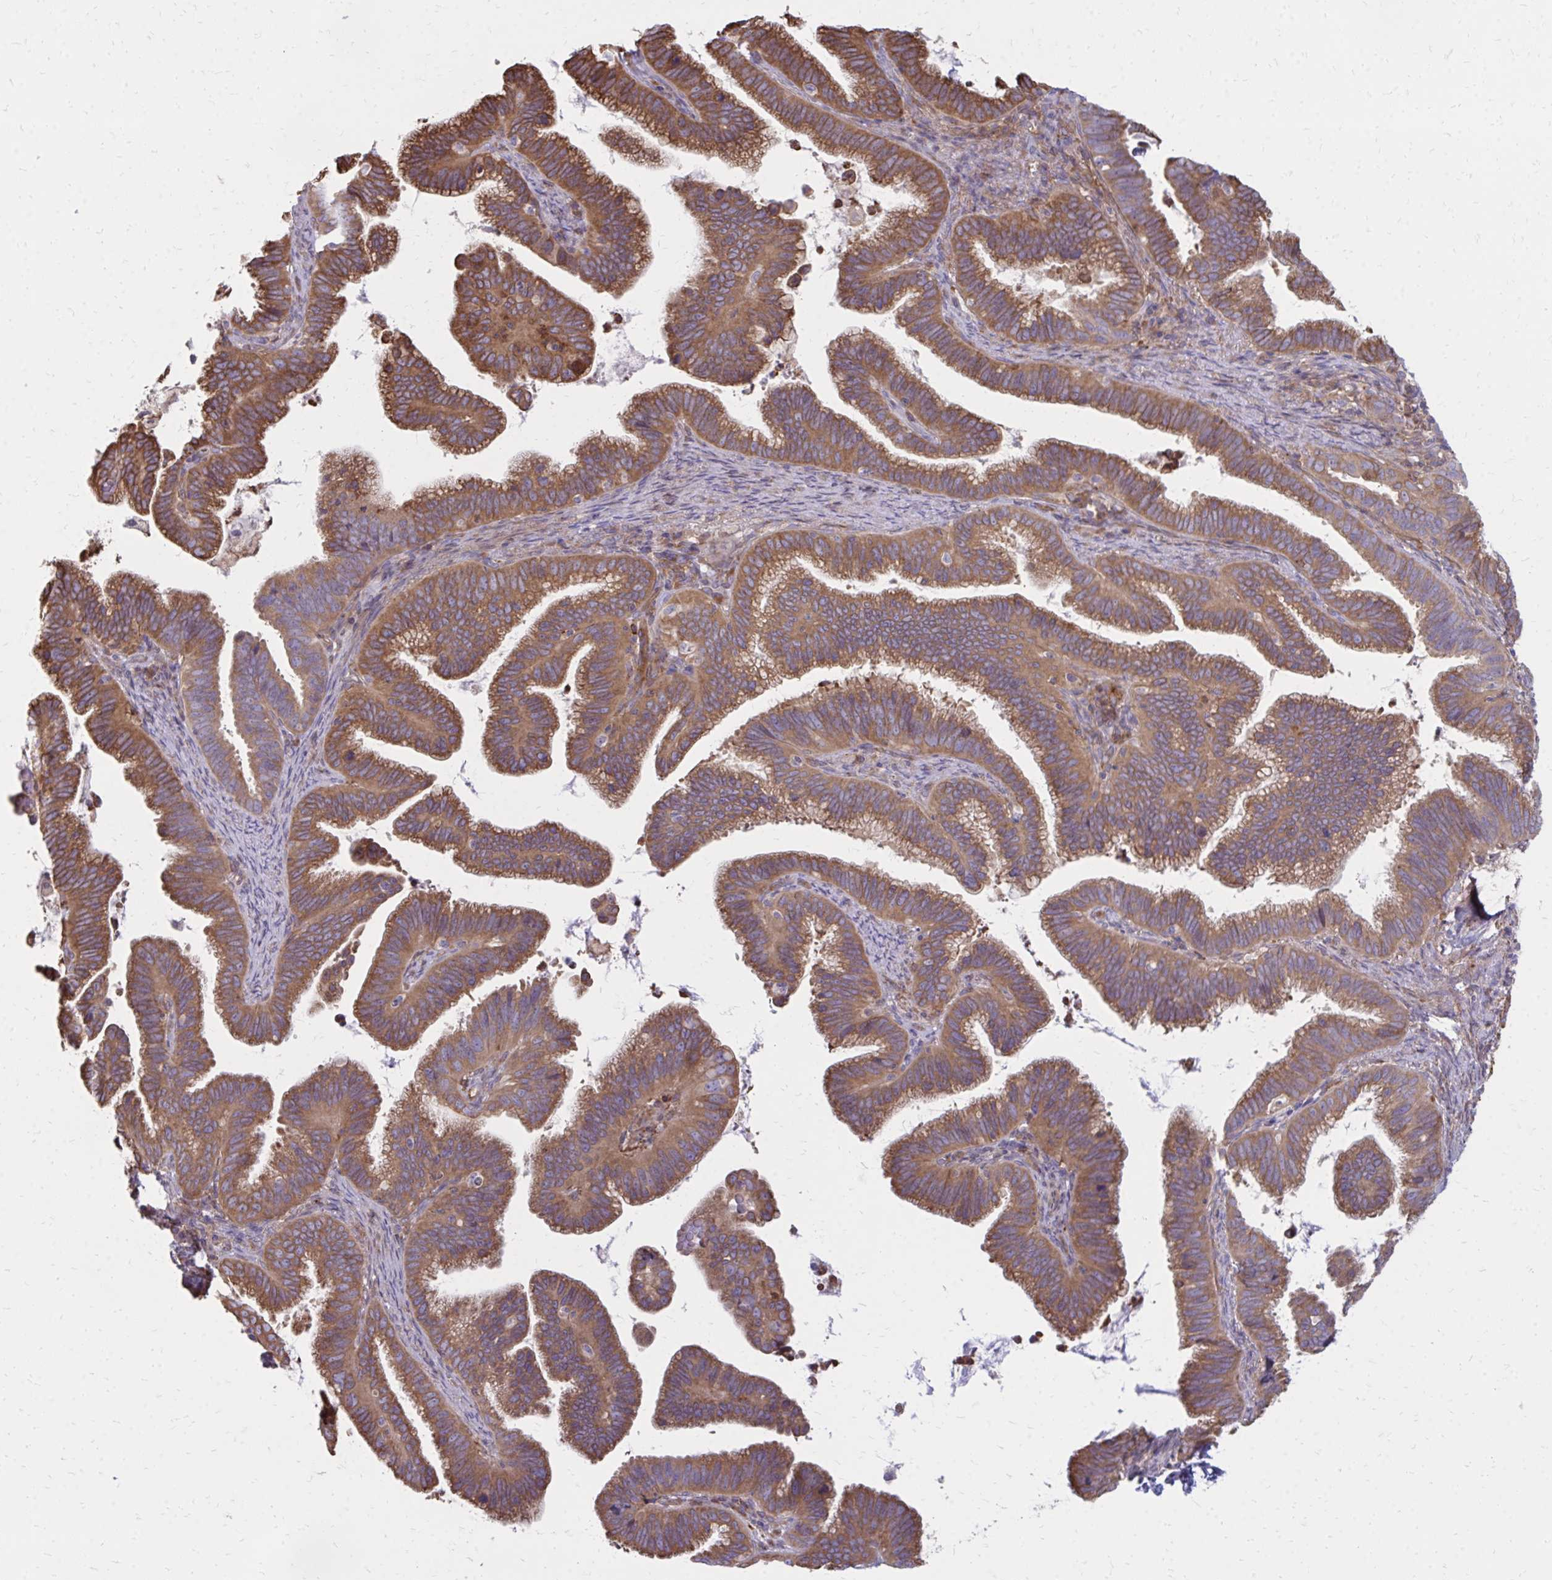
{"staining": {"intensity": "moderate", "quantity": ">75%", "location": "cytoplasmic/membranous"}, "tissue": "cervical cancer", "cell_type": "Tumor cells", "image_type": "cancer", "snomed": [{"axis": "morphology", "description": "Adenocarcinoma, NOS"}, {"axis": "topography", "description": "Cervix"}], "caption": "A brown stain shows moderate cytoplasmic/membranous staining of a protein in cervical cancer tumor cells.", "gene": "ASAP1", "patient": {"sex": "female", "age": 61}}